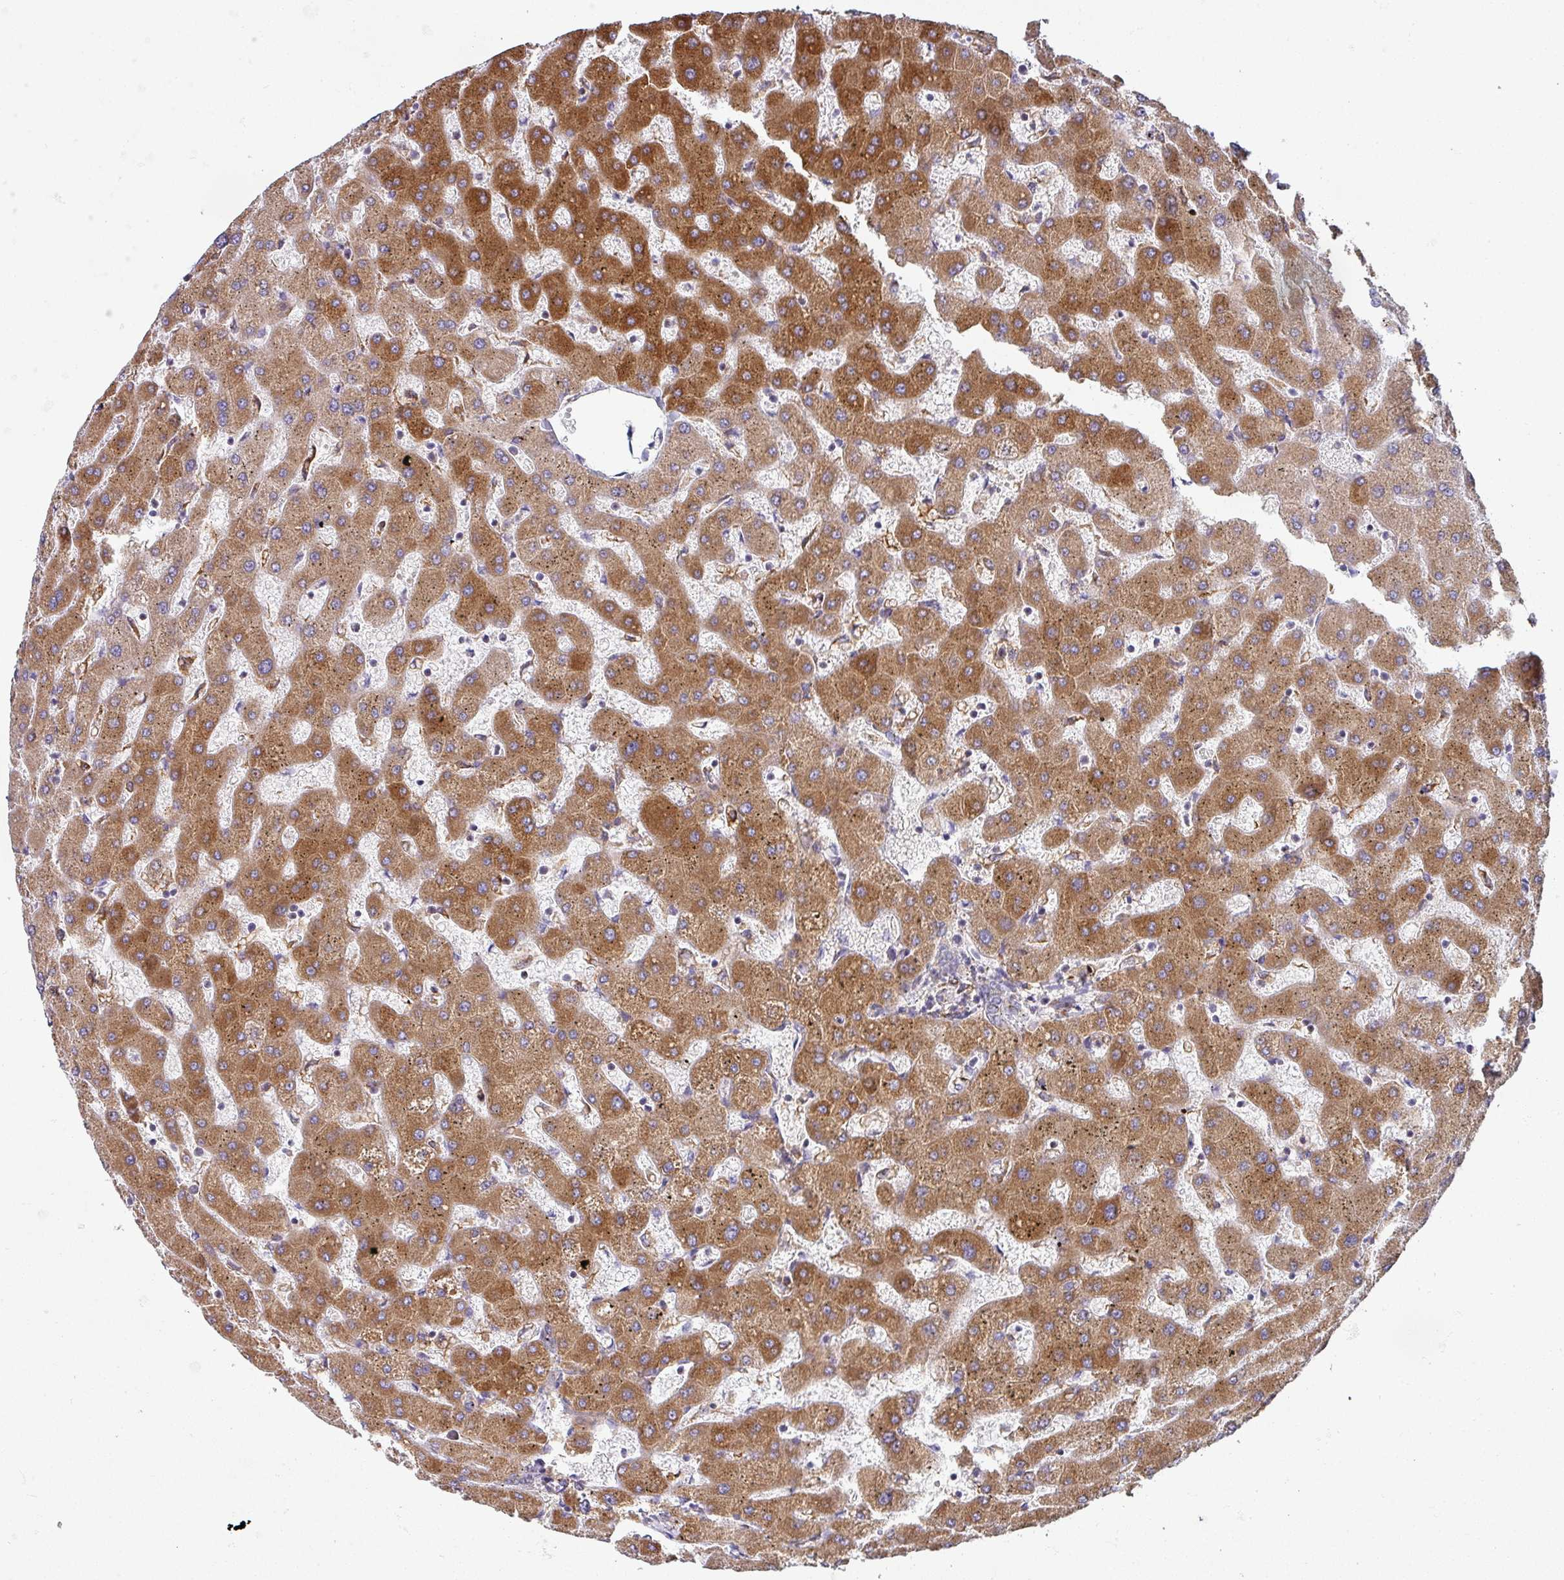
{"staining": {"intensity": "negative", "quantity": "none", "location": "none"}, "tissue": "liver", "cell_type": "Cholangiocytes", "image_type": "normal", "snomed": [{"axis": "morphology", "description": "Normal tissue, NOS"}, {"axis": "topography", "description": "Liver"}], "caption": "IHC micrograph of benign human liver stained for a protein (brown), which reveals no positivity in cholangiocytes.", "gene": "ZNF268", "patient": {"sex": "female", "age": 63}}